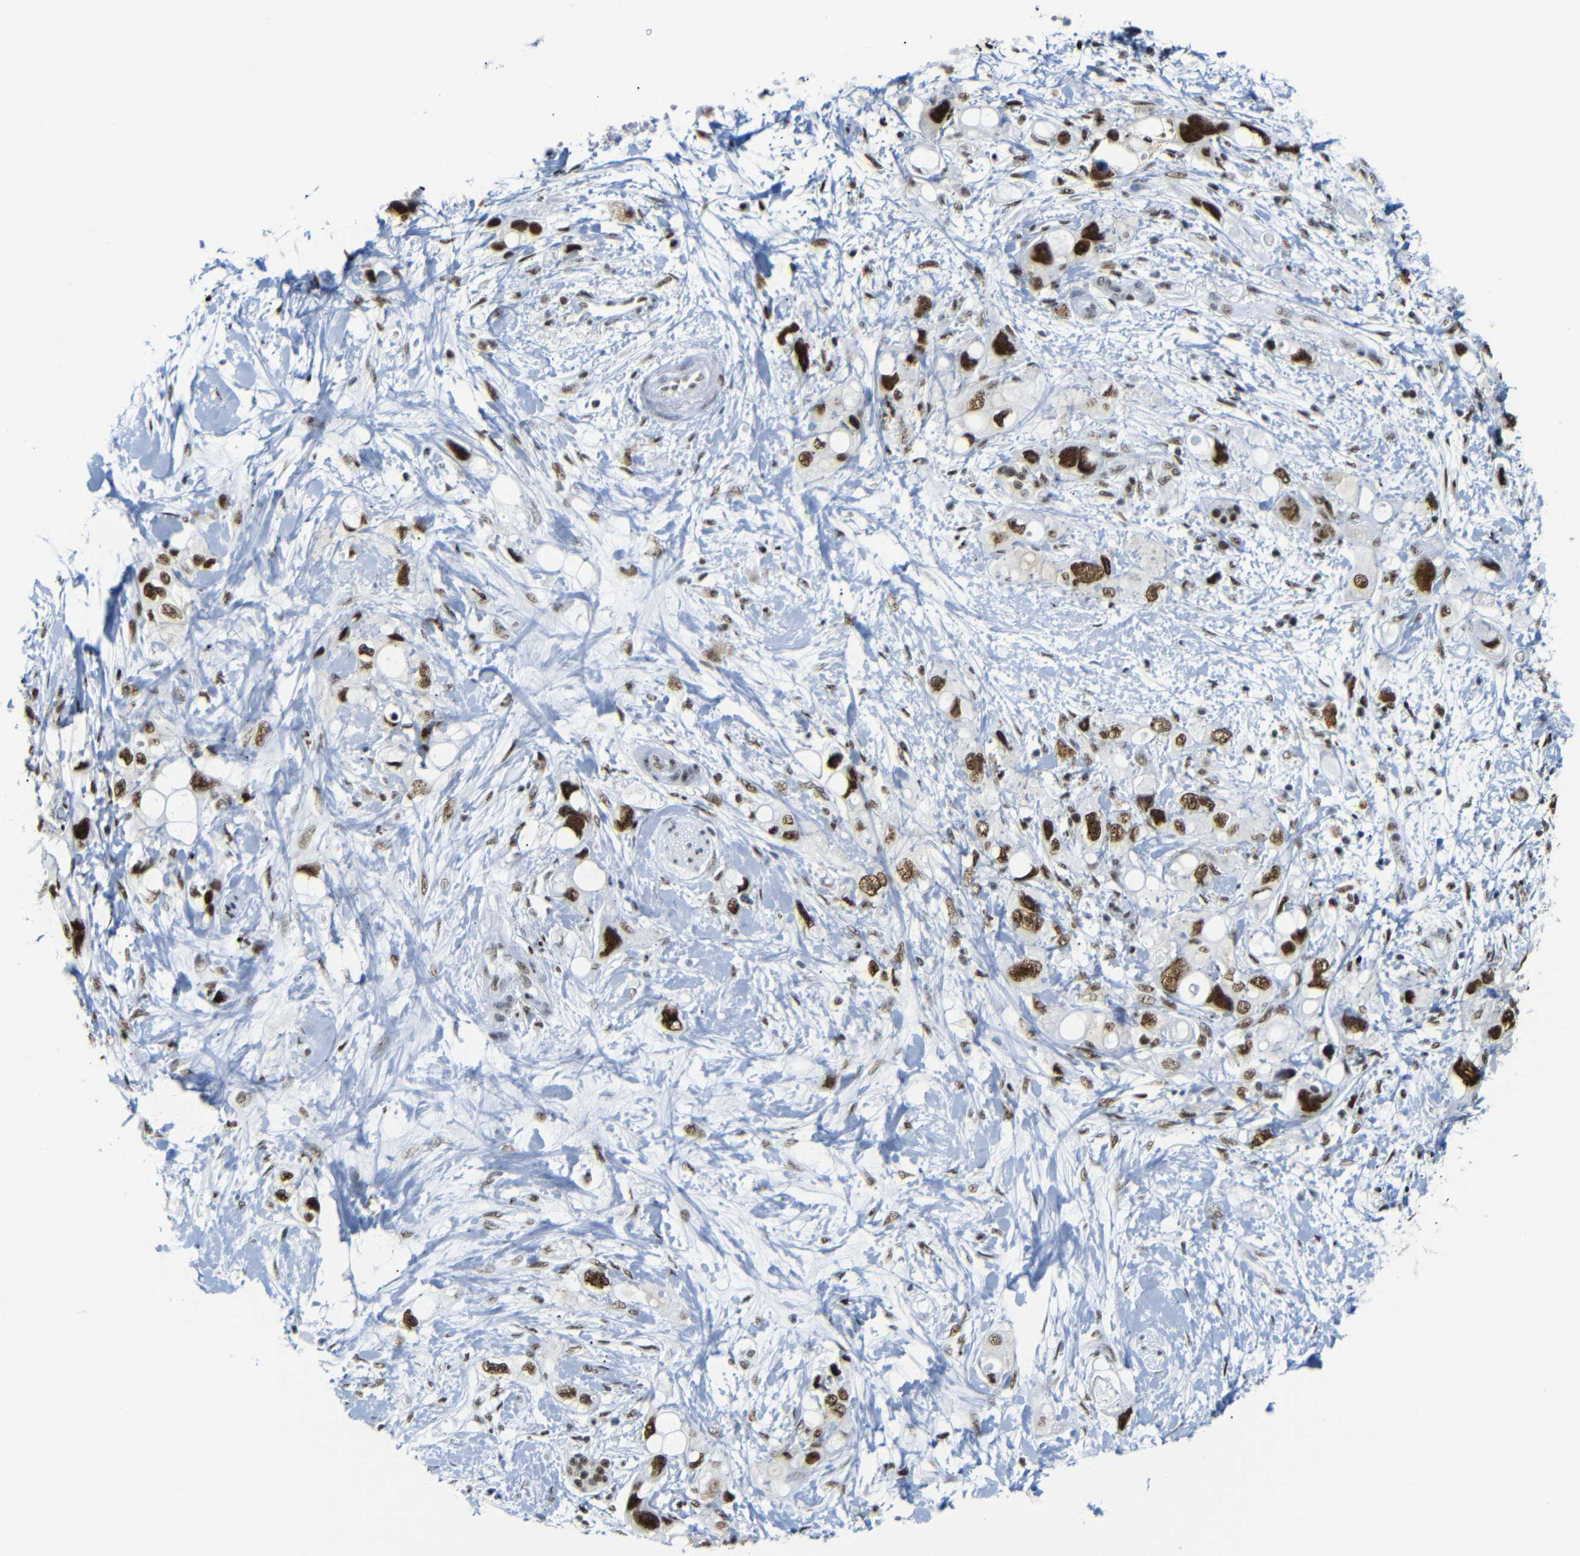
{"staining": {"intensity": "strong", "quantity": ">75%", "location": "nuclear"}, "tissue": "pancreatic cancer", "cell_type": "Tumor cells", "image_type": "cancer", "snomed": [{"axis": "morphology", "description": "Adenocarcinoma, NOS"}, {"axis": "topography", "description": "Pancreas"}], "caption": "About >75% of tumor cells in human pancreatic cancer (adenocarcinoma) reveal strong nuclear protein expression as visualized by brown immunohistochemical staining.", "gene": "TRA2B", "patient": {"sex": "female", "age": 56}}